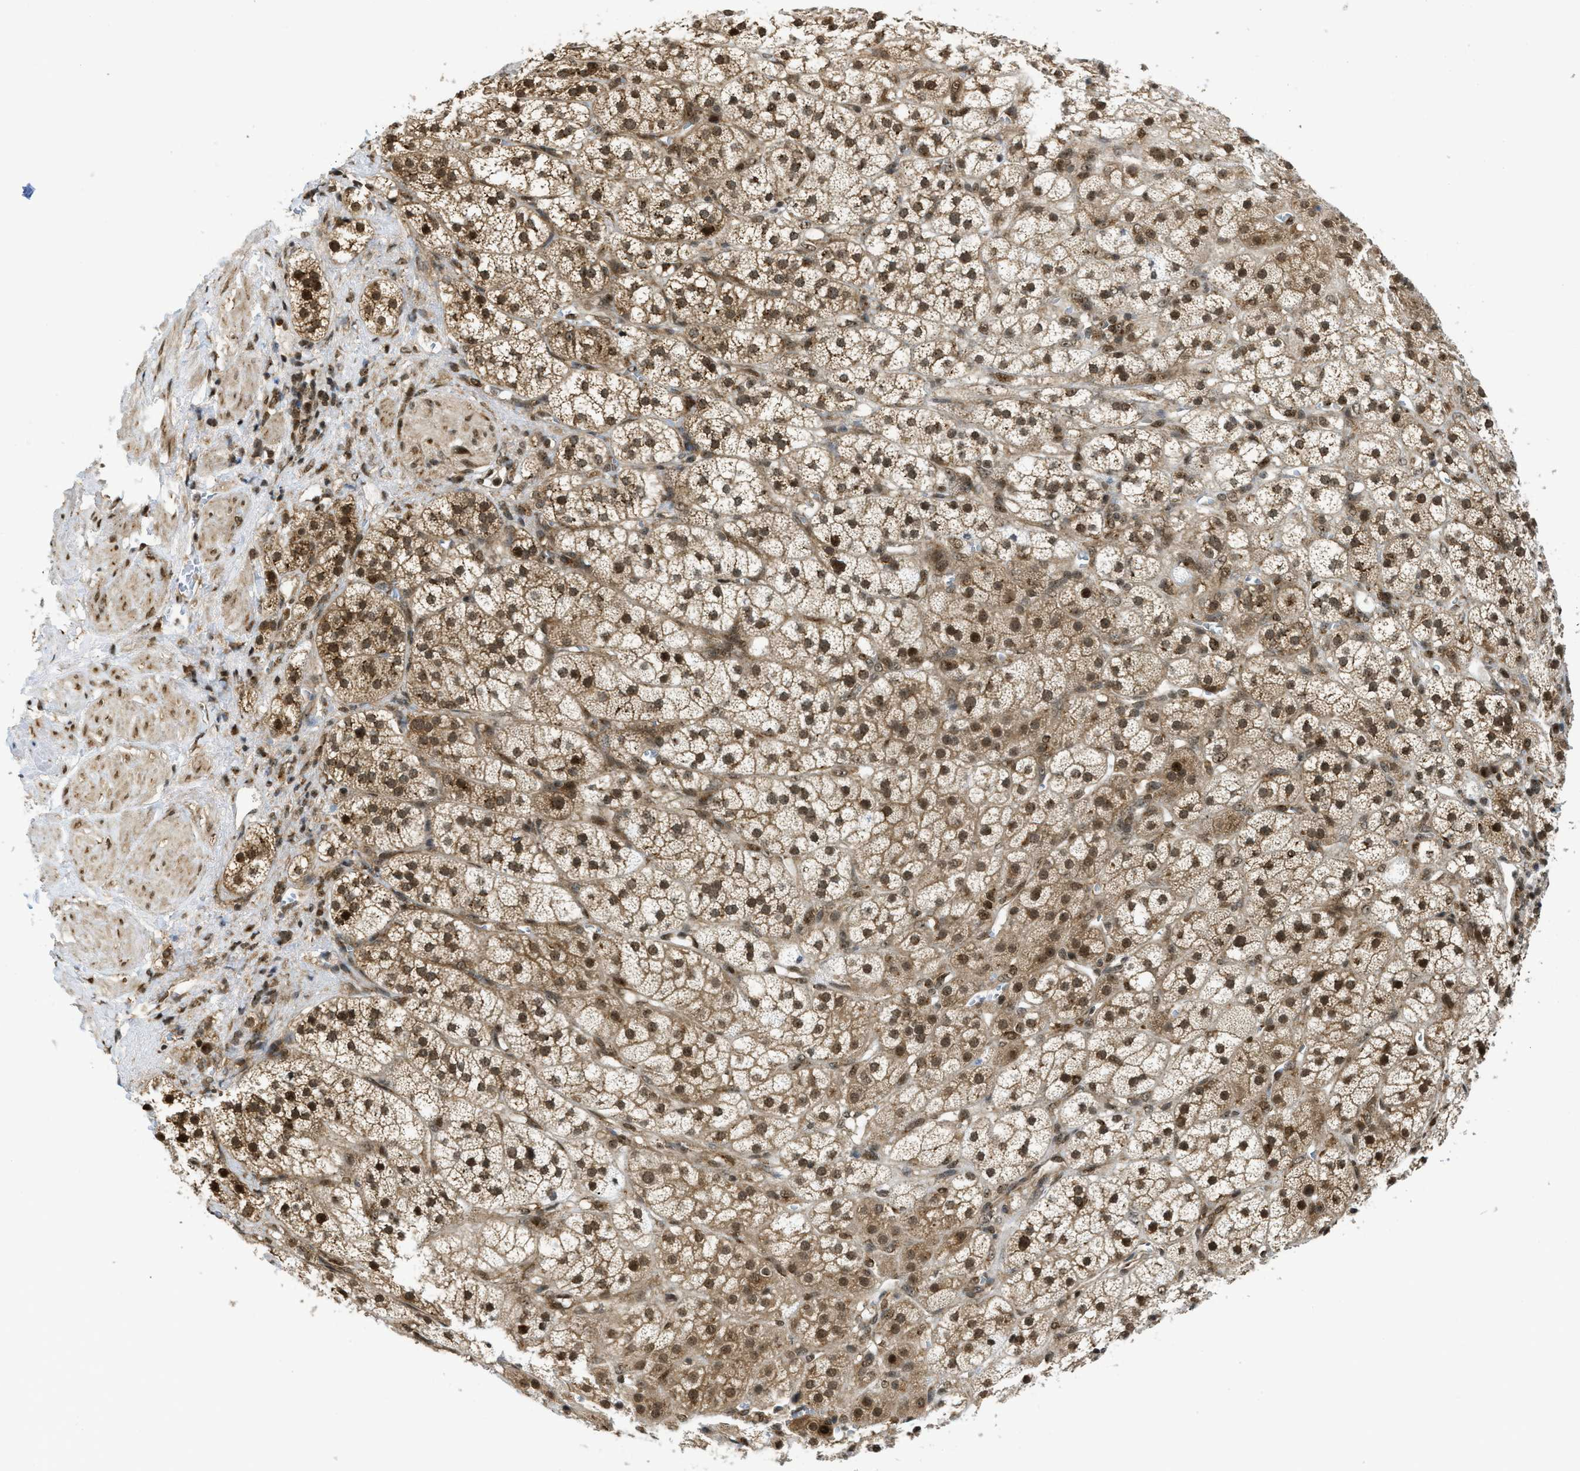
{"staining": {"intensity": "moderate", "quantity": ">75%", "location": "cytoplasmic/membranous,nuclear"}, "tissue": "adrenal gland", "cell_type": "Glandular cells", "image_type": "normal", "snomed": [{"axis": "morphology", "description": "Normal tissue, NOS"}, {"axis": "topography", "description": "Adrenal gland"}], "caption": "A high-resolution histopathology image shows immunohistochemistry staining of benign adrenal gland, which demonstrates moderate cytoplasmic/membranous,nuclear positivity in about >75% of glandular cells.", "gene": "TACC1", "patient": {"sex": "male", "age": 56}}